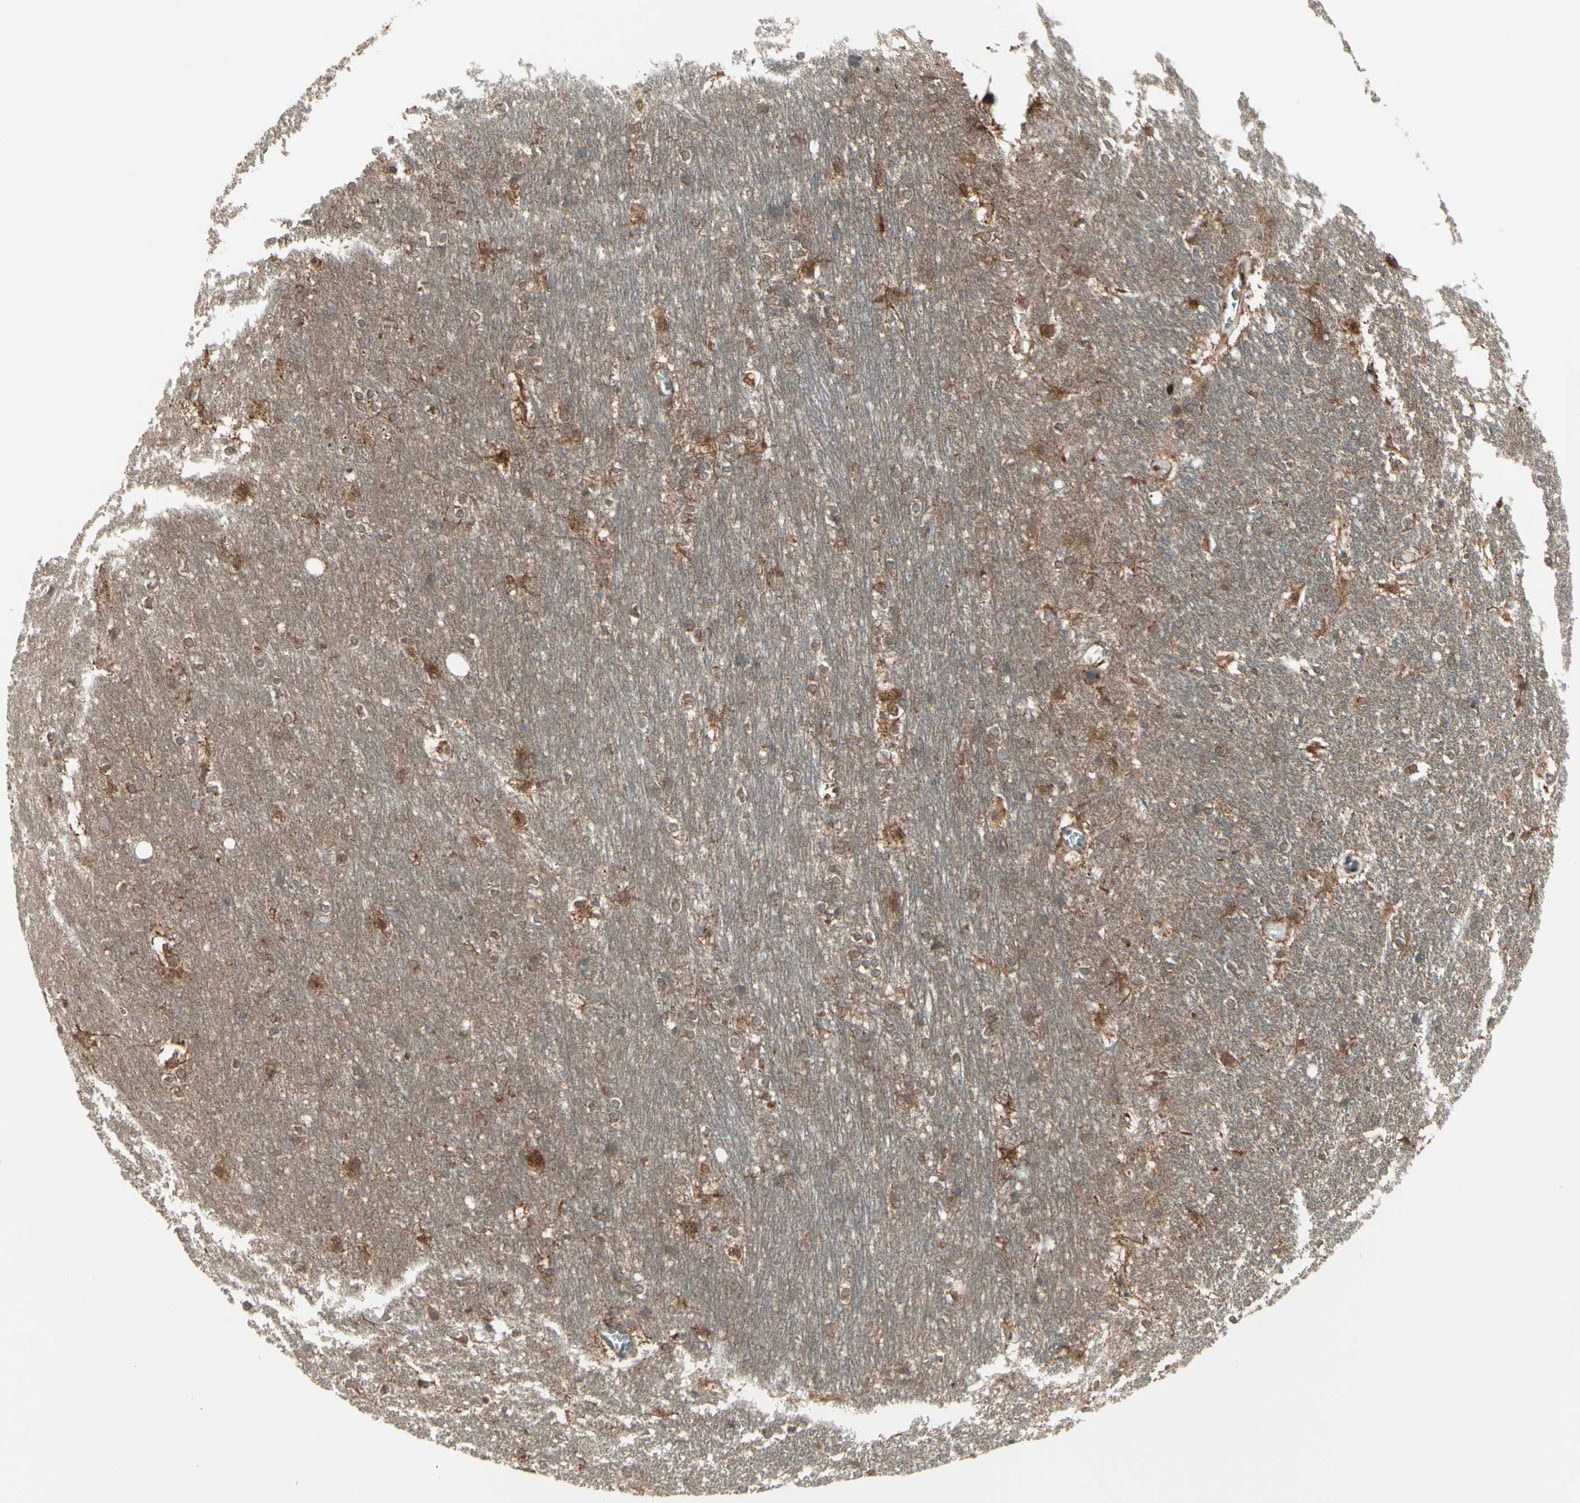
{"staining": {"intensity": "negative", "quantity": "none", "location": "none"}, "tissue": "hippocampus", "cell_type": "Glial cells", "image_type": "normal", "snomed": [{"axis": "morphology", "description": "Normal tissue, NOS"}, {"axis": "topography", "description": "Hippocampus"}], "caption": "Benign hippocampus was stained to show a protein in brown. There is no significant expression in glial cells.", "gene": "NAXD", "patient": {"sex": "female", "age": 19}}